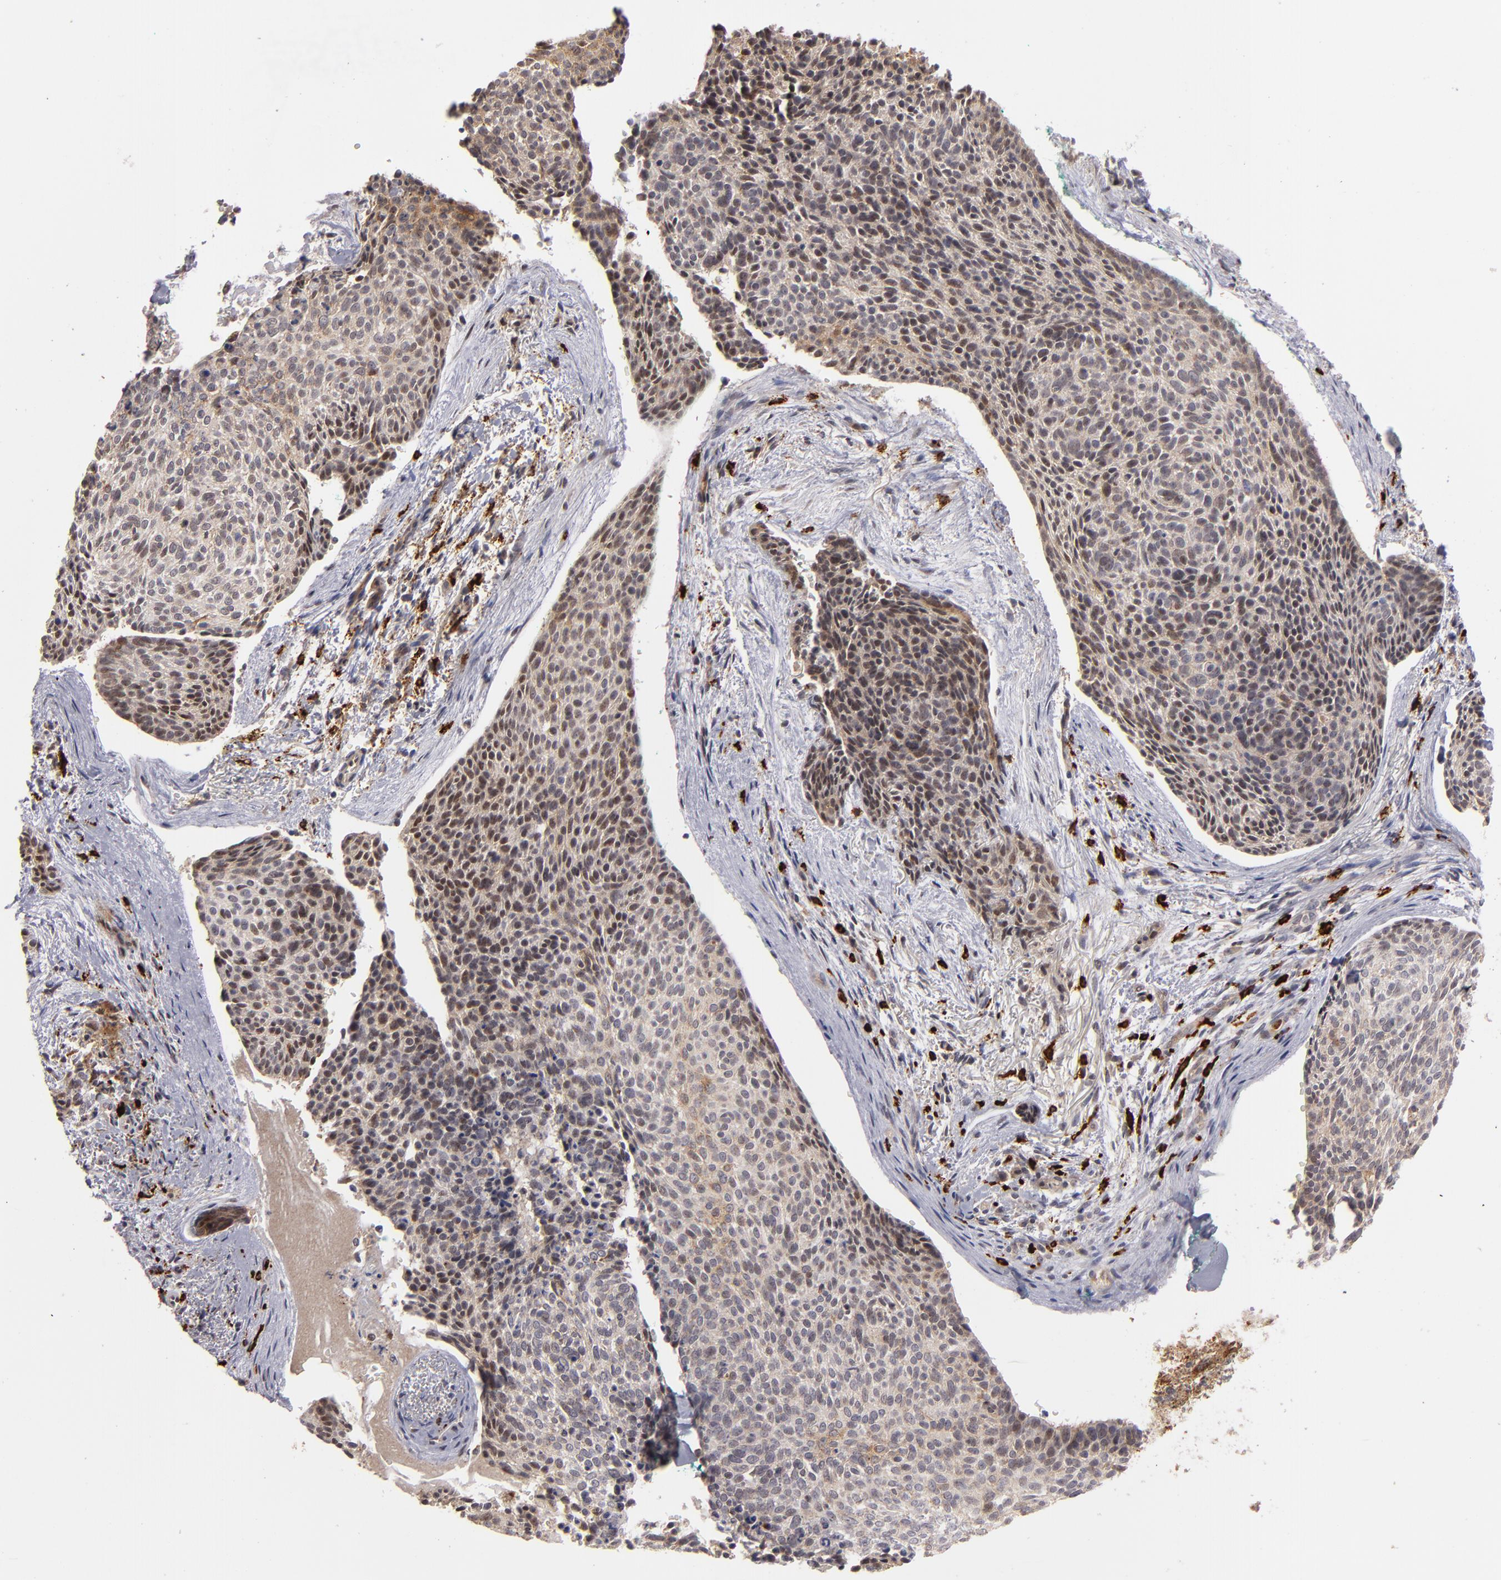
{"staining": {"intensity": "moderate", "quantity": ">75%", "location": "cytoplasmic/membranous,nuclear"}, "tissue": "skin cancer", "cell_type": "Tumor cells", "image_type": "cancer", "snomed": [{"axis": "morphology", "description": "Normal tissue, NOS"}, {"axis": "morphology", "description": "Basal cell carcinoma"}, {"axis": "topography", "description": "Skin"}], "caption": "Skin cancer (basal cell carcinoma) was stained to show a protein in brown. There is medium levels of moderate cytoplasmic/membranous and nuclear positivity in approximately >75% of tumor cells.", "gene": "STX3", "patient": {"sex": "female", "age": 57}}